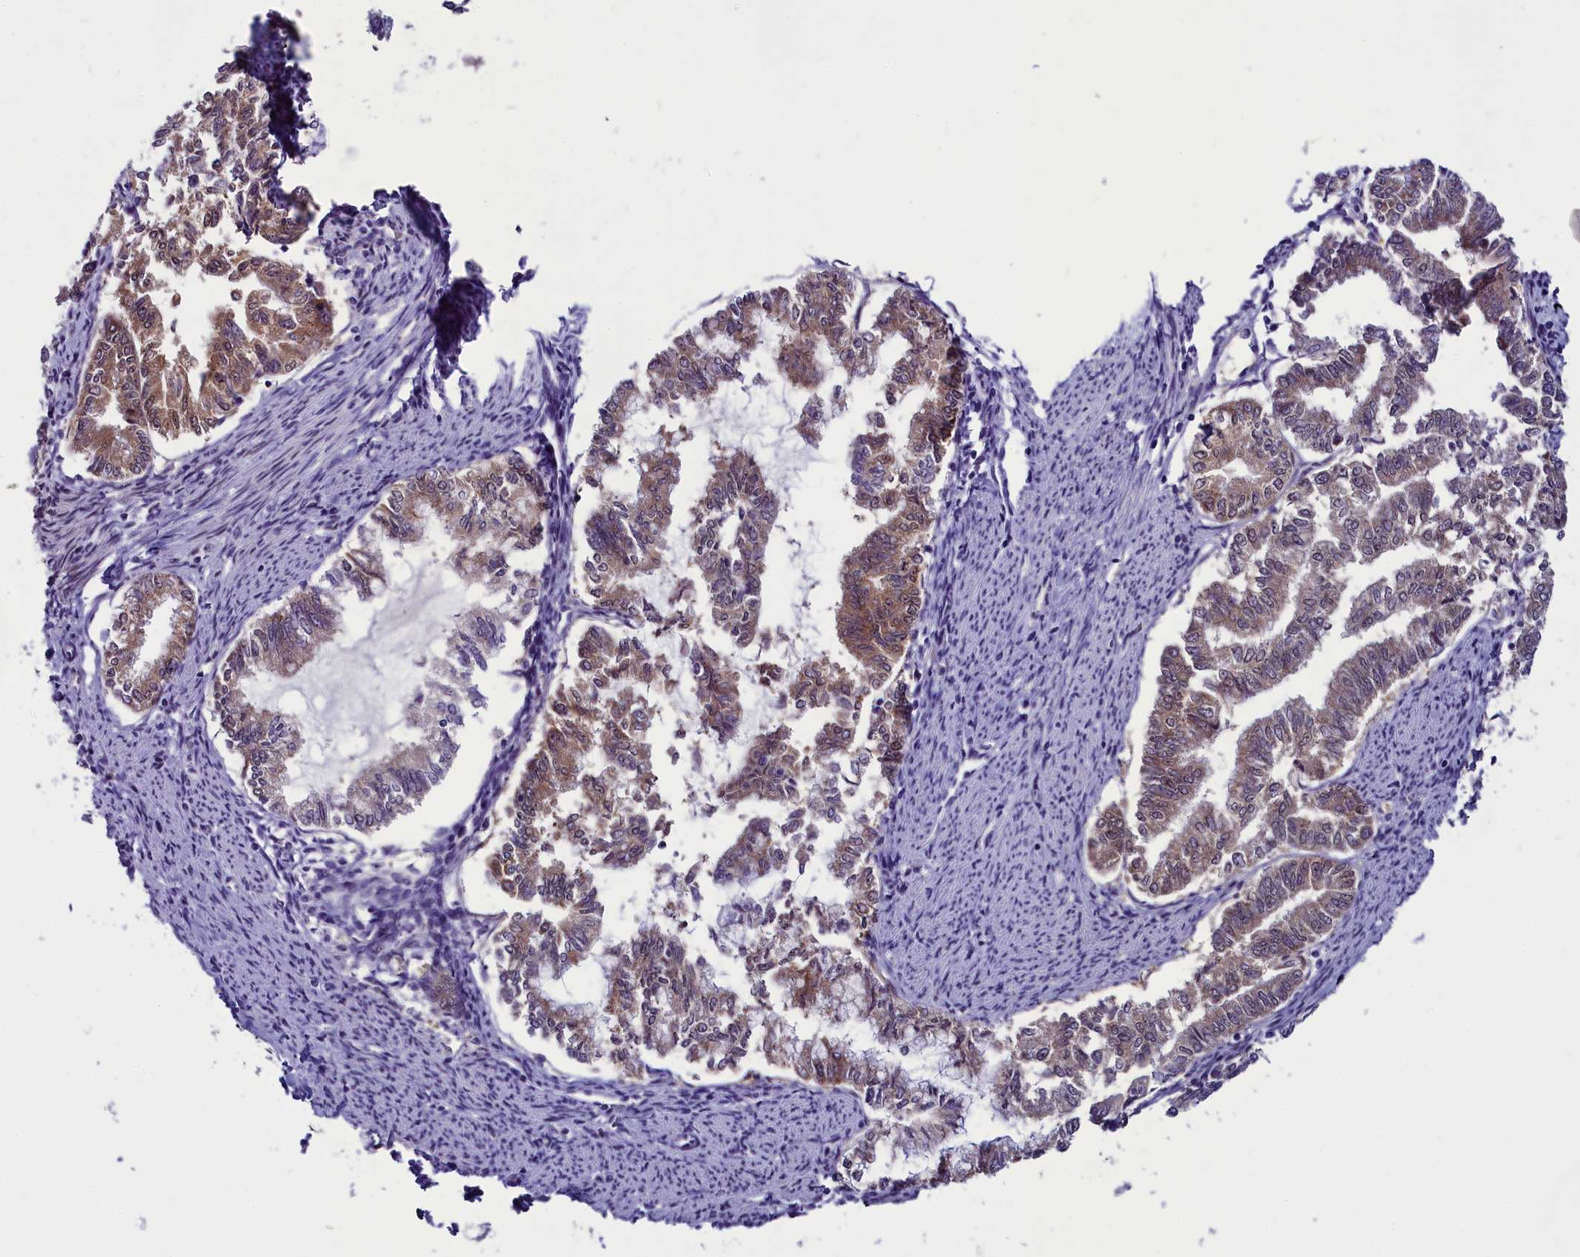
{"staining": {"intensity": "moderate", "quantity": "25%-75%", "location": "cytoplasmic/membranous"}, "tissue": "endometrial cancer", "cell_type": "Tumor cells", "image_type": "cancer", "snomed": [{"axis": "morphology", "description": "Adenocarcinoma, NOS"}, {"axis": "topography", "description": "Endometrium"}], "caption": "Immunohistochemical staining of human adenocarcinoma (endometrial) demonstrates medium levels of moderate cytoplasmic/membranous expression in about 25%-75% of tumor cells.", "gene": "CCDC106", "patient": {"sex": "female", "age": 79}}